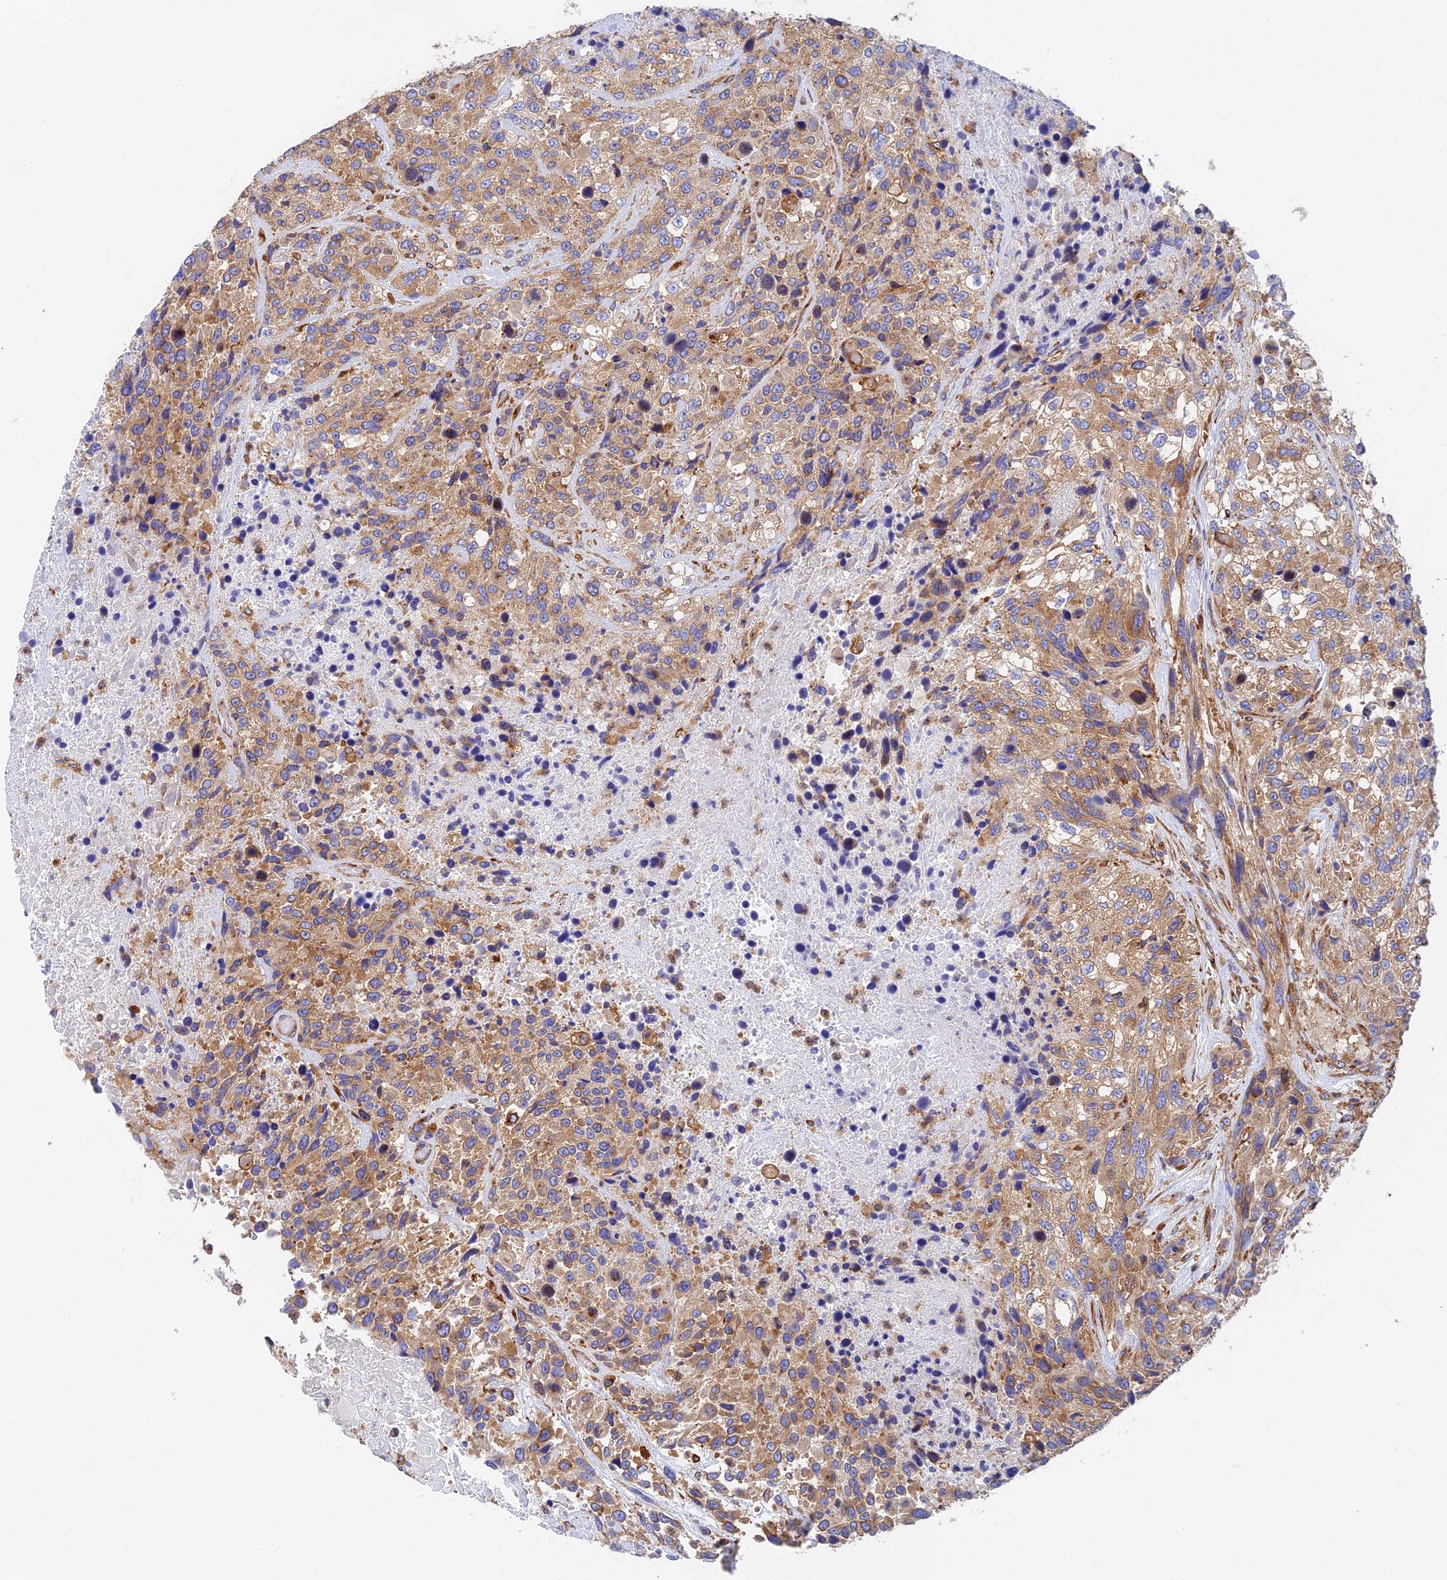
{"staining": {"intensity": "moderate", "quantity": ">75%", "location": "cytoplasmic/membranous"}, "tissue": "urothelial cancer", "cell_type": "Tumor cells", "image_type": "cancer", "snomed": [{"axis": "morphology", "description": "Urothelial carcinoma, High grade"}, {"axis": "topography", "description": "Urinary bladder"}], "caption": "Immunohistochemical staining of urothelial cancer reveals medium levels of moderate cytoplasmic/membranous expression in about >75% of tumor cells.", "gene": "DCTN2", "patient": {"sex": "female", "age": 70}}